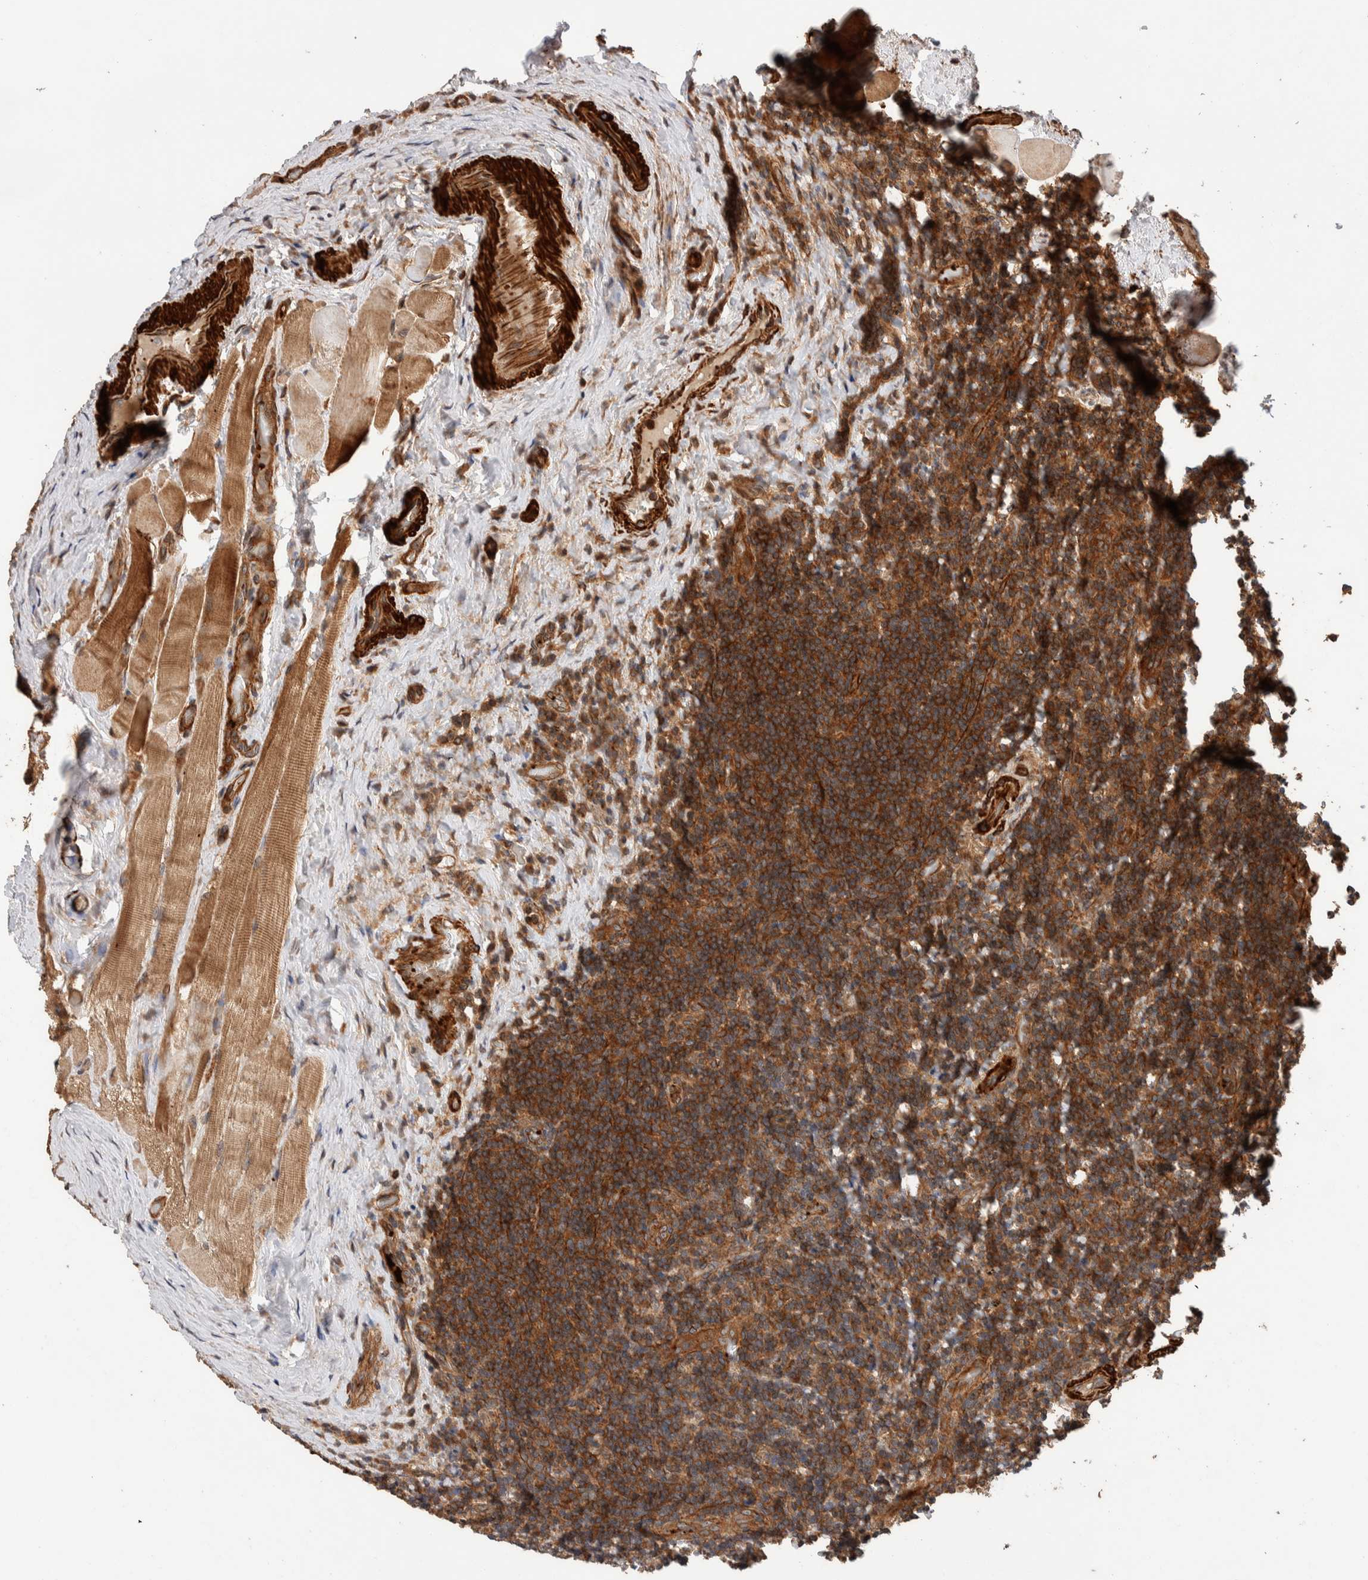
{"staining": {"intensity": "strong", "quantity": "25%-75%", "location": "cytoplasmic/membranous"}, "tissue": "lymphoma", "cell_type": "Tumor cells", "image_type": "cancer", "snomed": [{"axis": "morphology", "description": "Malignant lymphoma, non-Hodgkin's type, High grade"}, {"axis": "topography", "description": "Tonsil"}], "caption": "High-power microscopy captured an immunohistochemistry (IHC) histopathology image of malignant lymphoma, non-Hodgkin's type (high-grade), revealing strong cytoplasmic/membranous staining in about 25%-75% of tumor cells.", "gene": "SYNRG", "patient": {"sex": "female", "age": 36}}